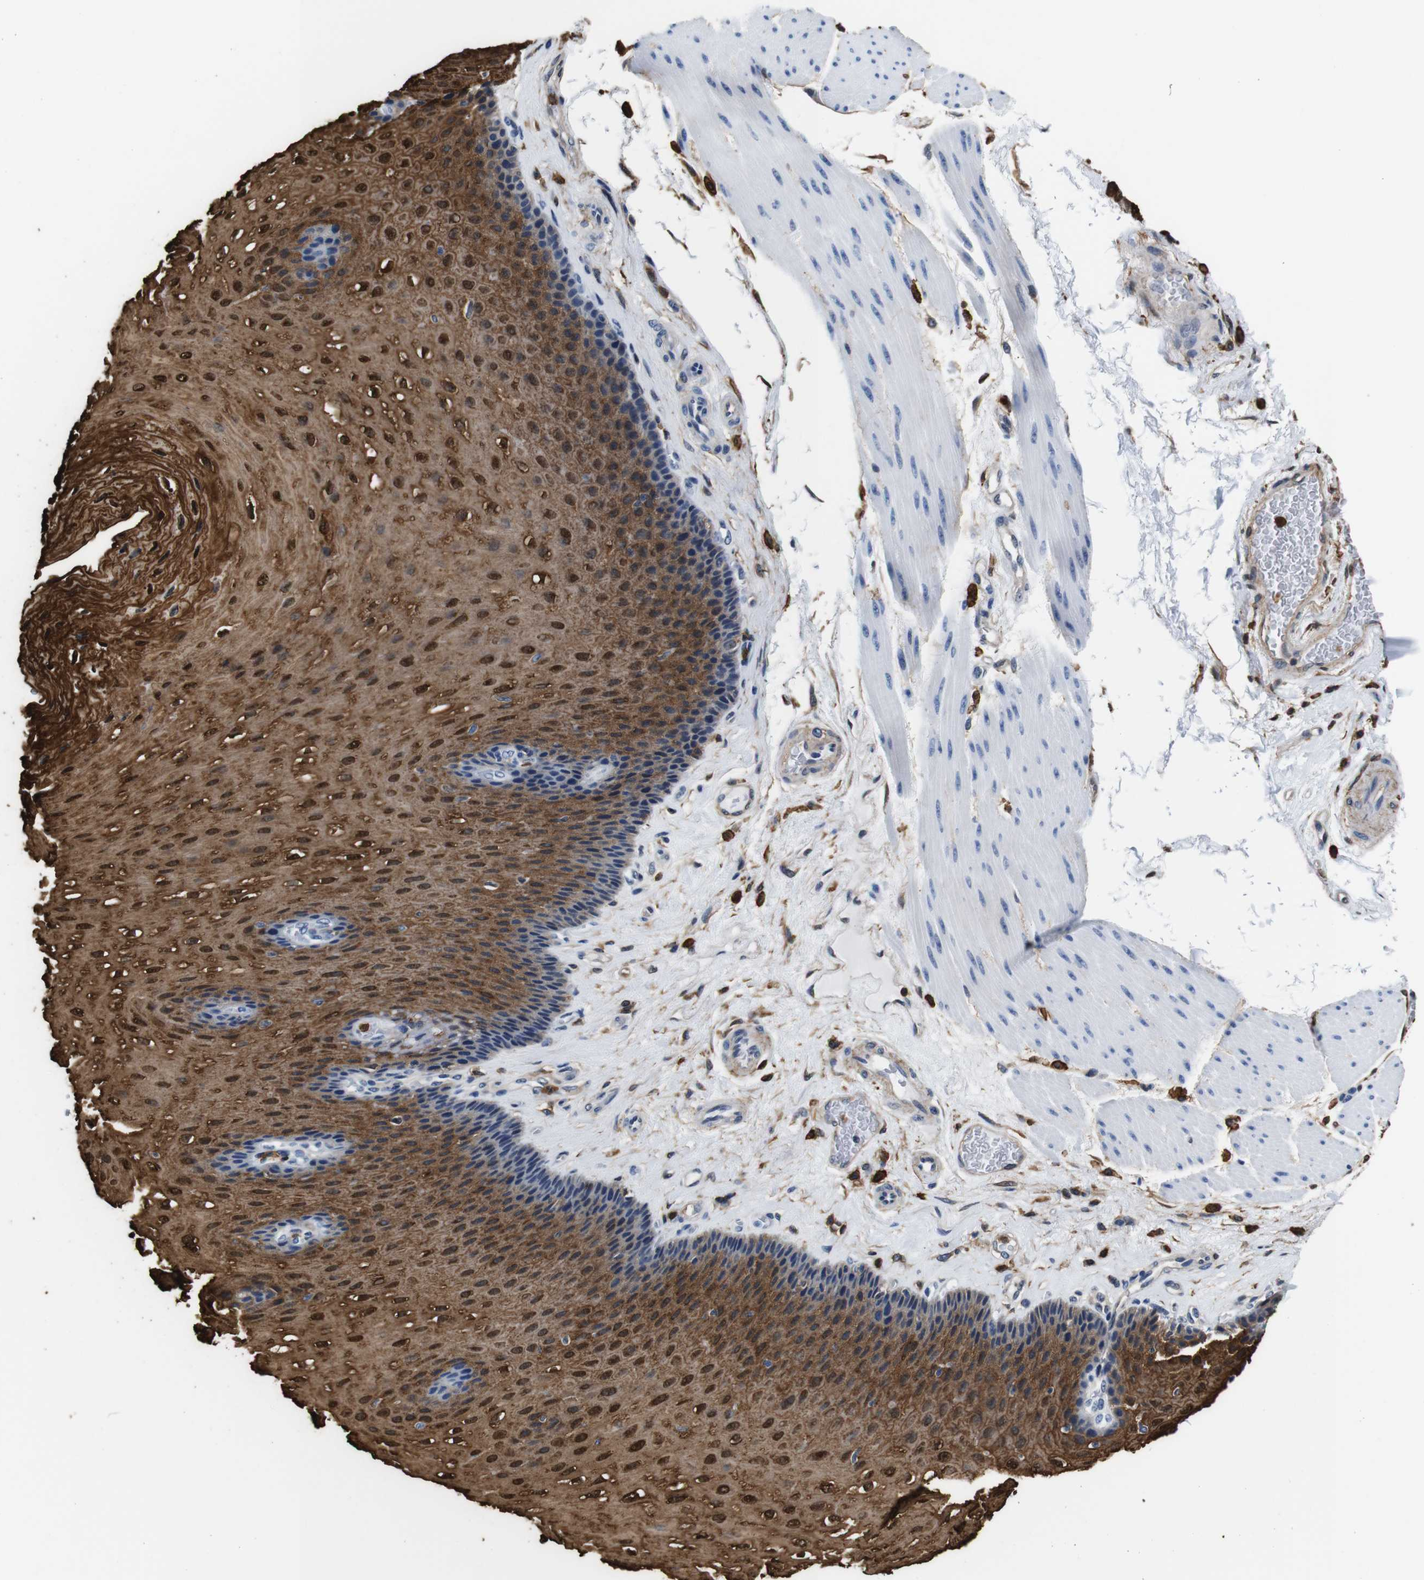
{"staining": {"intensity": "strong", "quantity": ">75%", "location": "cytoplasmic/membranous,nuclear"}, "tissue": "esophagus", "cell_type": "Squamous epithelial cells", "image_type": "normal", "snomed": [{"axis": "morphology", "description": "Normal tissue, NOS"}, {"axis": "topography", "description": "Esophagus"}], "caption": "High-magnification brightfield microscopy of unremarkable esophagus stained with DAB (brown) and counterstained with hematoxylin (blue). squamous epithelial cells exhibit strong cytoplasmic/membranous,nuclear staining is identified in about>75% of cells. (brown staining indicates protein expression, while blue staining denotes nuclei).", "gene": "ANXA1", "patient": {"sex": "female", "age": 72}}